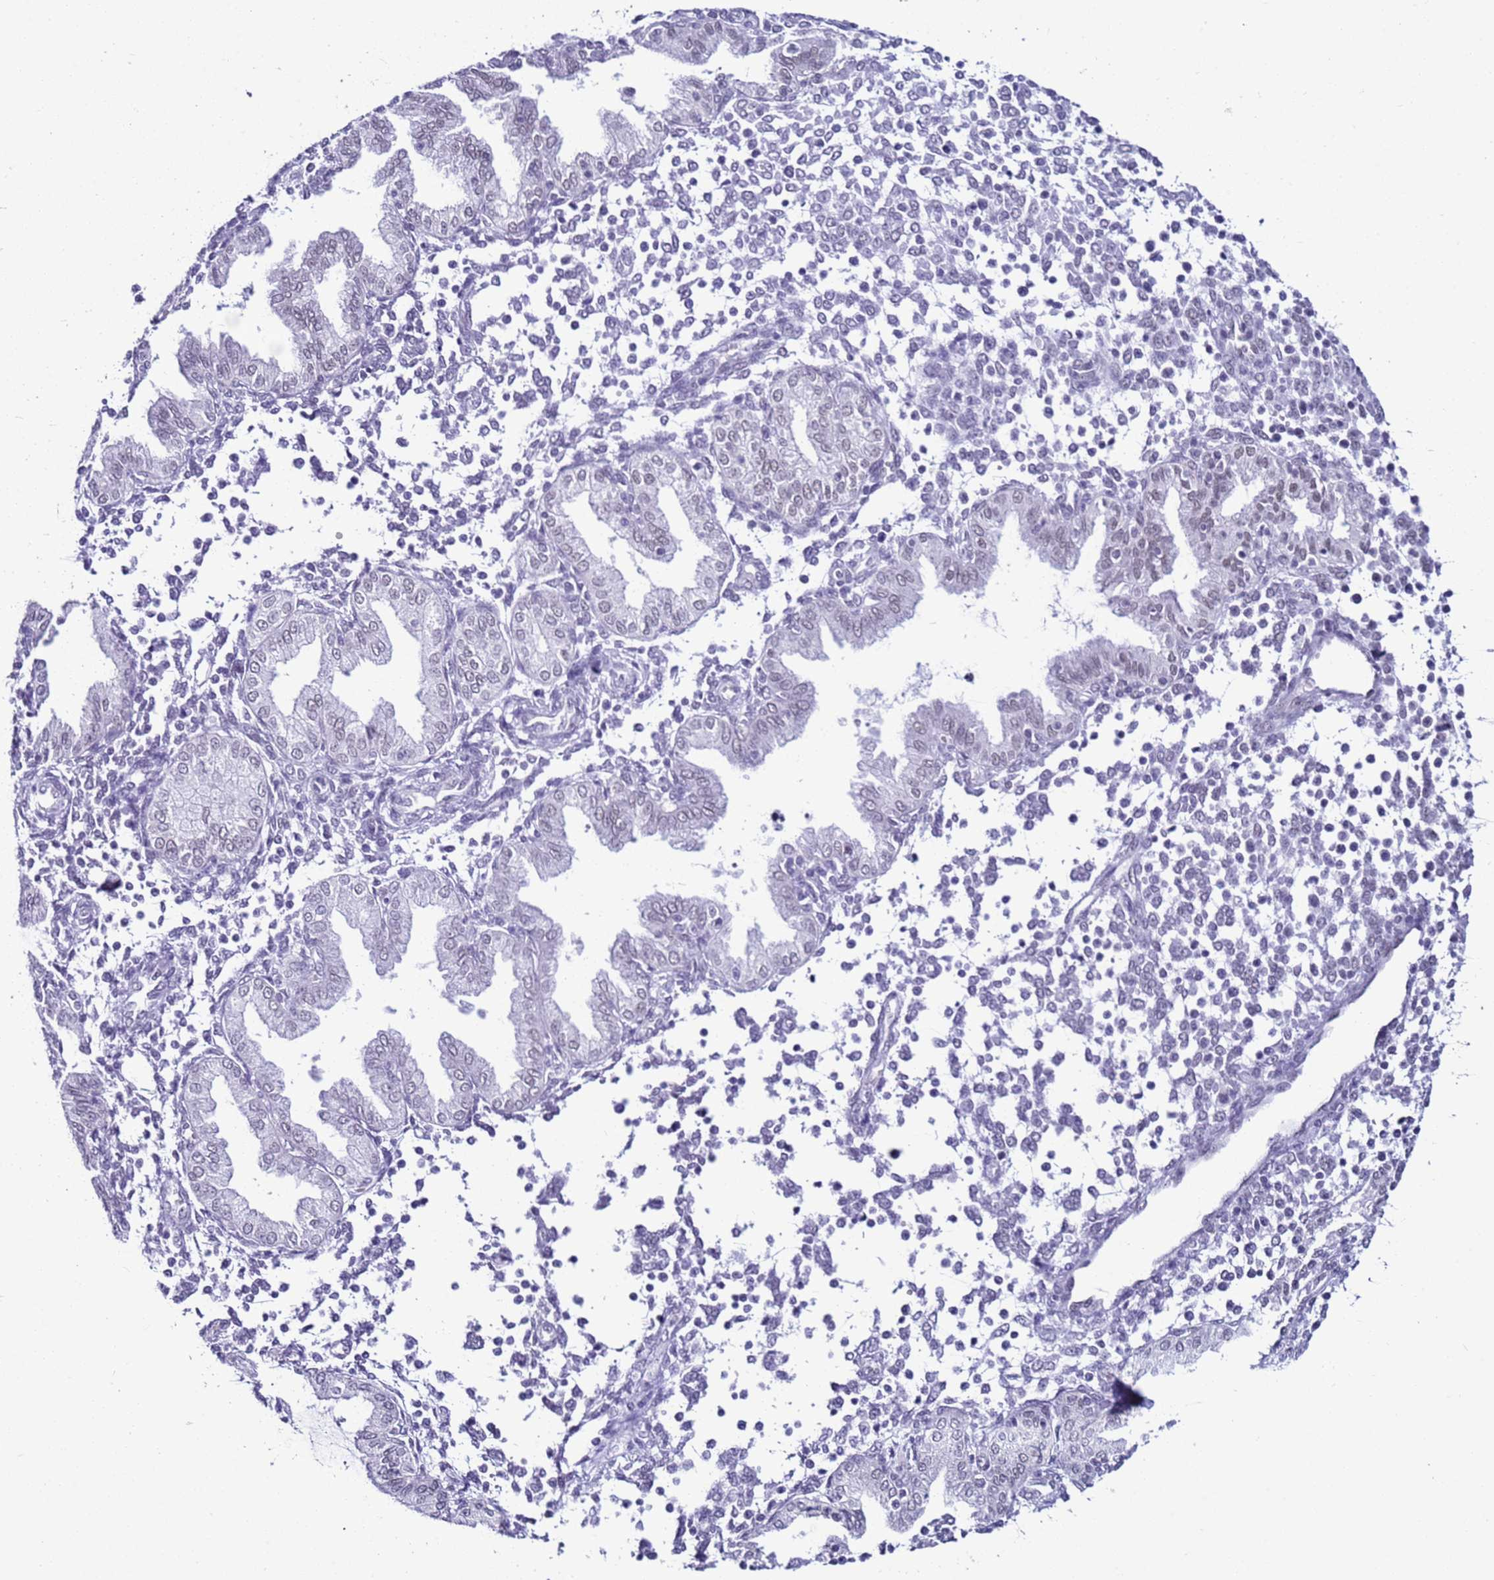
{"staining": {"intensity": "negative", "quantity": "none", "location": "none"}, "tissue": "endometrium", "cell_type": "Cells in endometrial stroma", "image_type": "normal", "snomed": [{"axis": "morphology", "description": "Normal tissue, NOS"}, {"axis": "topography", "description": "Endometrium"}], "caption": "Protein analysis of unremarkable endometrium exhibits no significant expression in cells in endometrial stroma. (Brightfield microscopy of DAB immunohistochemistry (IHC) at high magnification).", "gene": "DHX15", "patient": {"sex": "female", "age": 53}}